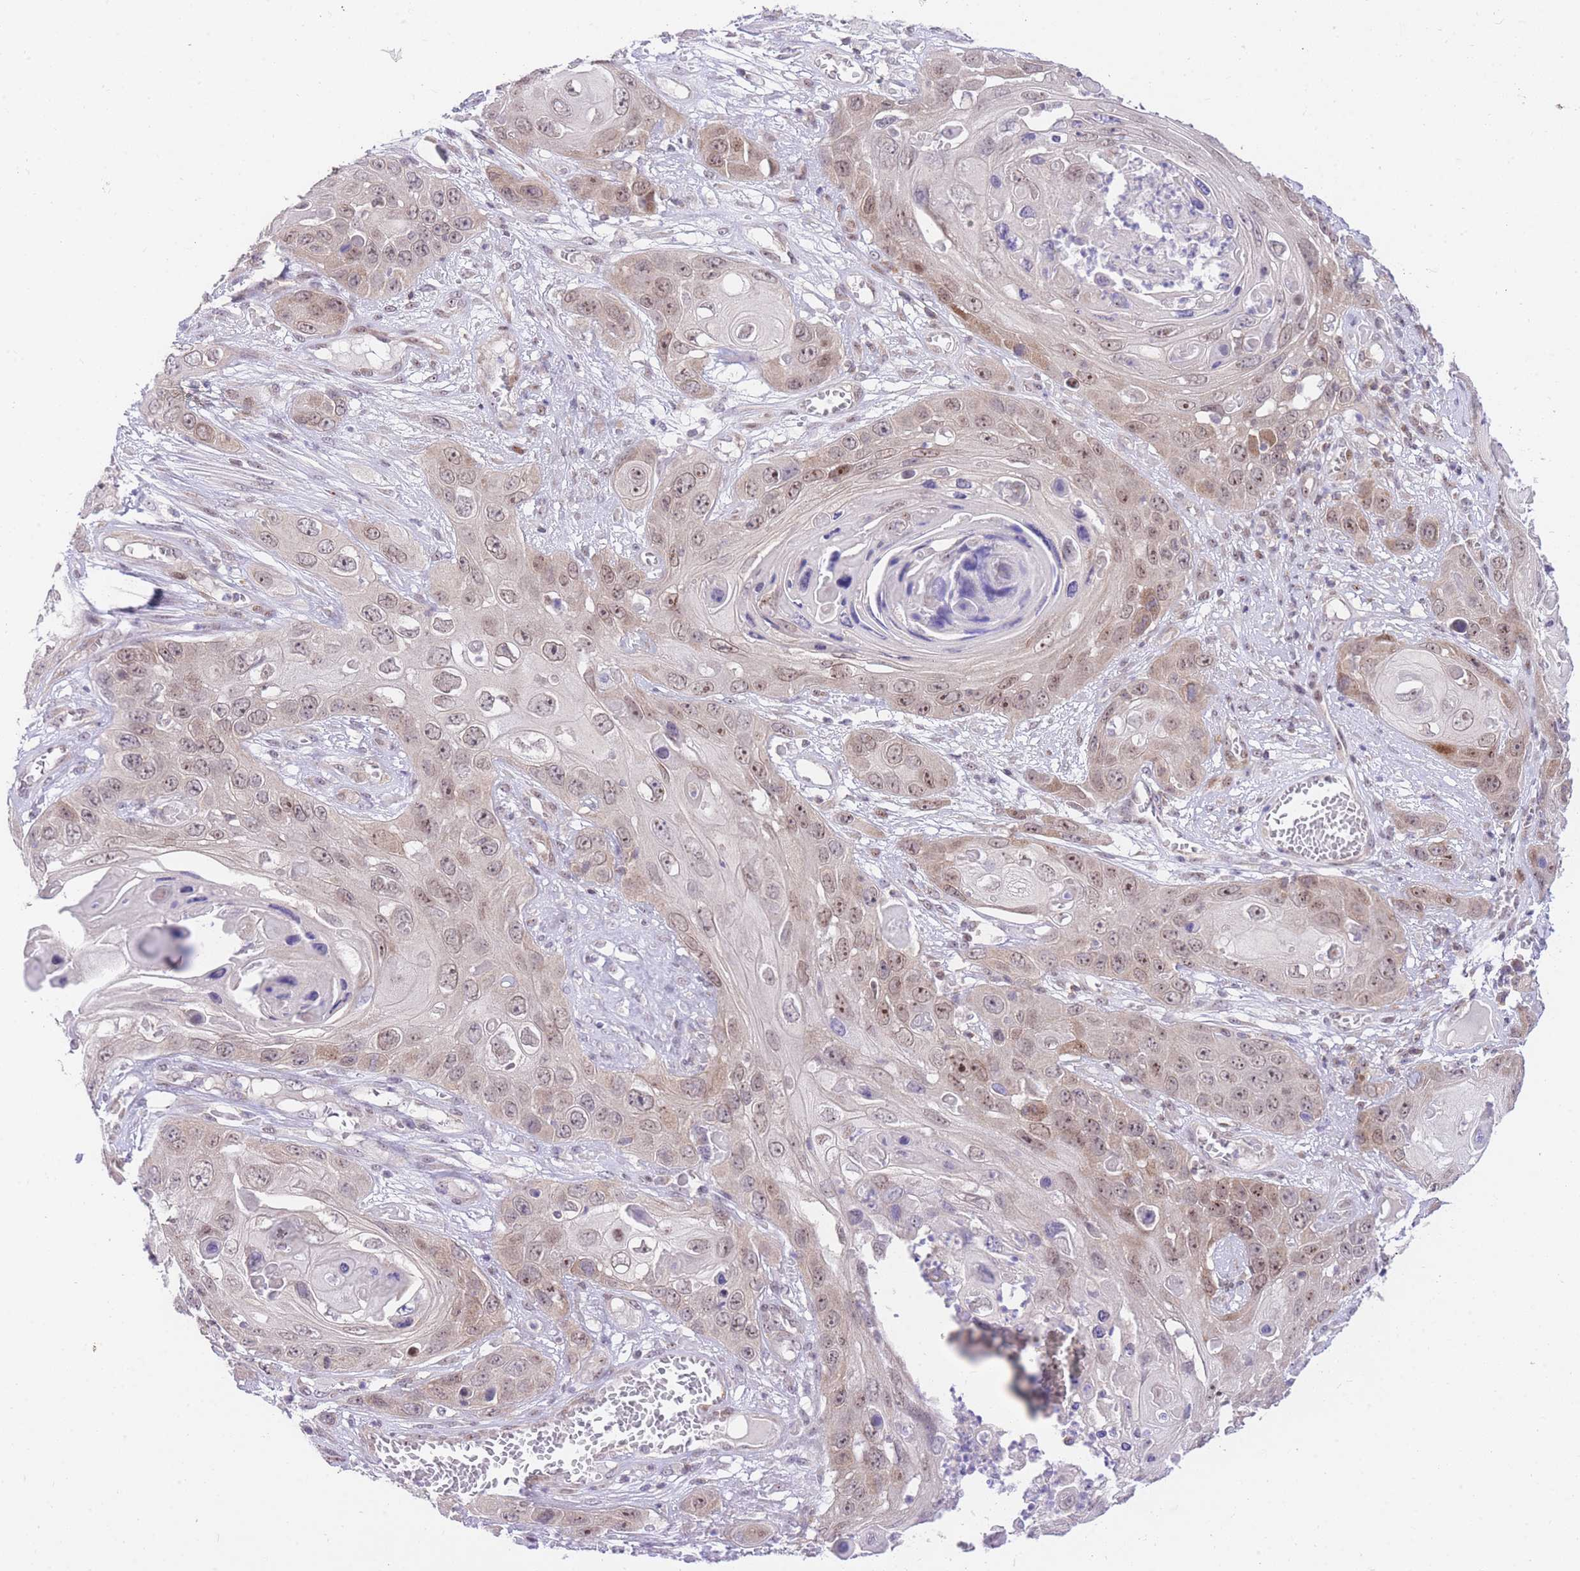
{"staining": {"intensity": "moderate", "quantity": ">75%", "location": "cytoplasmic/membranous,nuclear"}, "tissue": "skin cancer", "cell_type": "Tumor cells", "image_type": "cancer", "snomed": [{"axis": "morphology", "description": "Squamous cell carcinoma, NOS"}, {"axis": "topography", "description": "Skin"}], "caption": "Tumor cells demonstrate moderate cytoplasmic/membranous and nuclear expression in about >75% of cells in skin squamous cell carcinoma.", "gene": "STK39", "patient": {"sex": "male", "age": 55}}